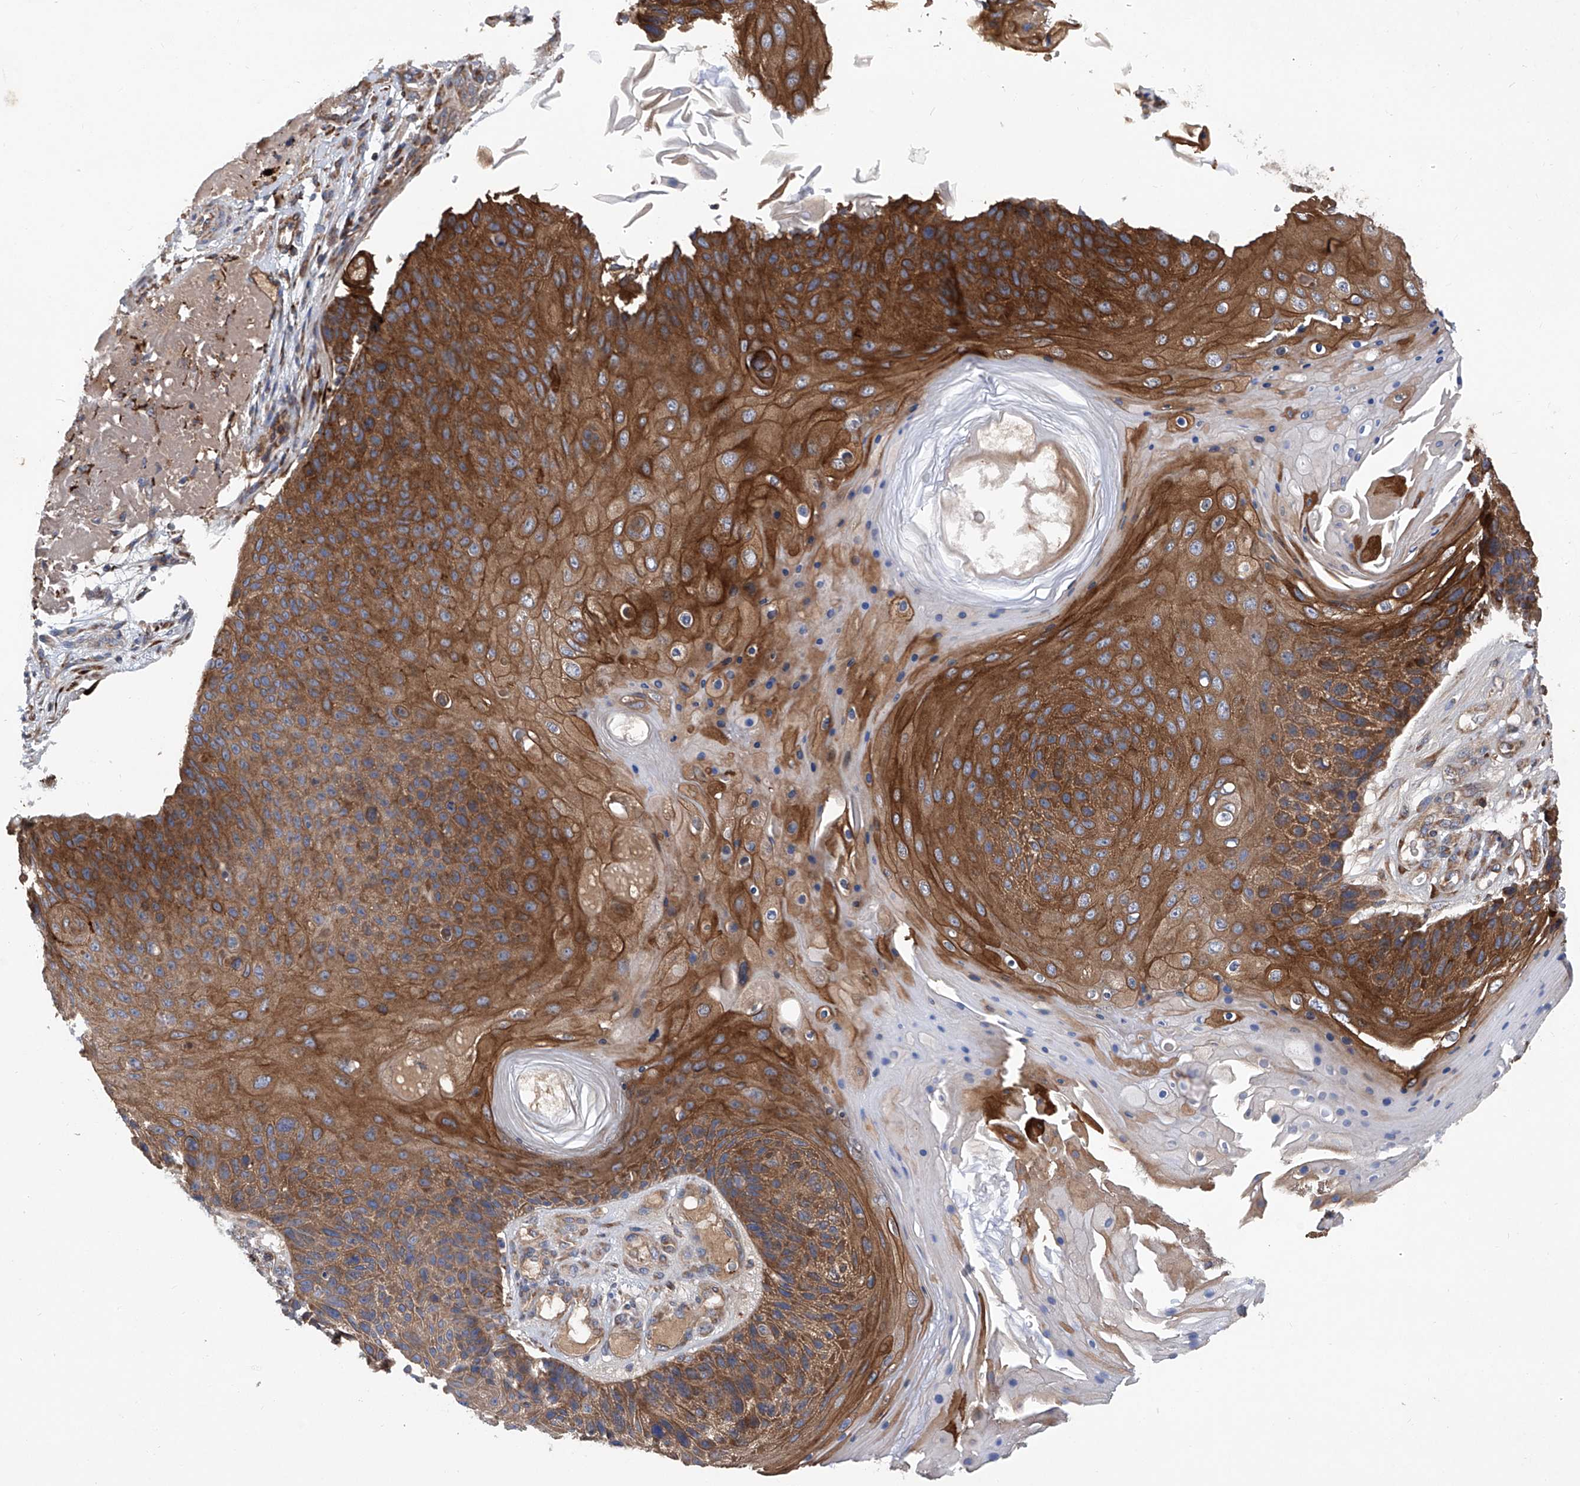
{"staining": {"intensity": "moderate", "quantity": ">75%", "location": "cytoplasmic/membranous"}, "tissue": "skin cancer", "cell_type": "Tumor cells", "image_type": "cancer", "snomed": [{"axis": "morphology", "description": "Squamous cell carcinoma, NOS"}, {"axis": "topography", "description": "Skin"}], "caption": "Moderate cytoplasmic/membranous staining for a protein is identified in about >75% of tumor cells of skin squamous cell carcinoma using immunohistochemistry (IHC).", "gene": "ASCC3", "patient": {"sex": "female", "age": 88}}